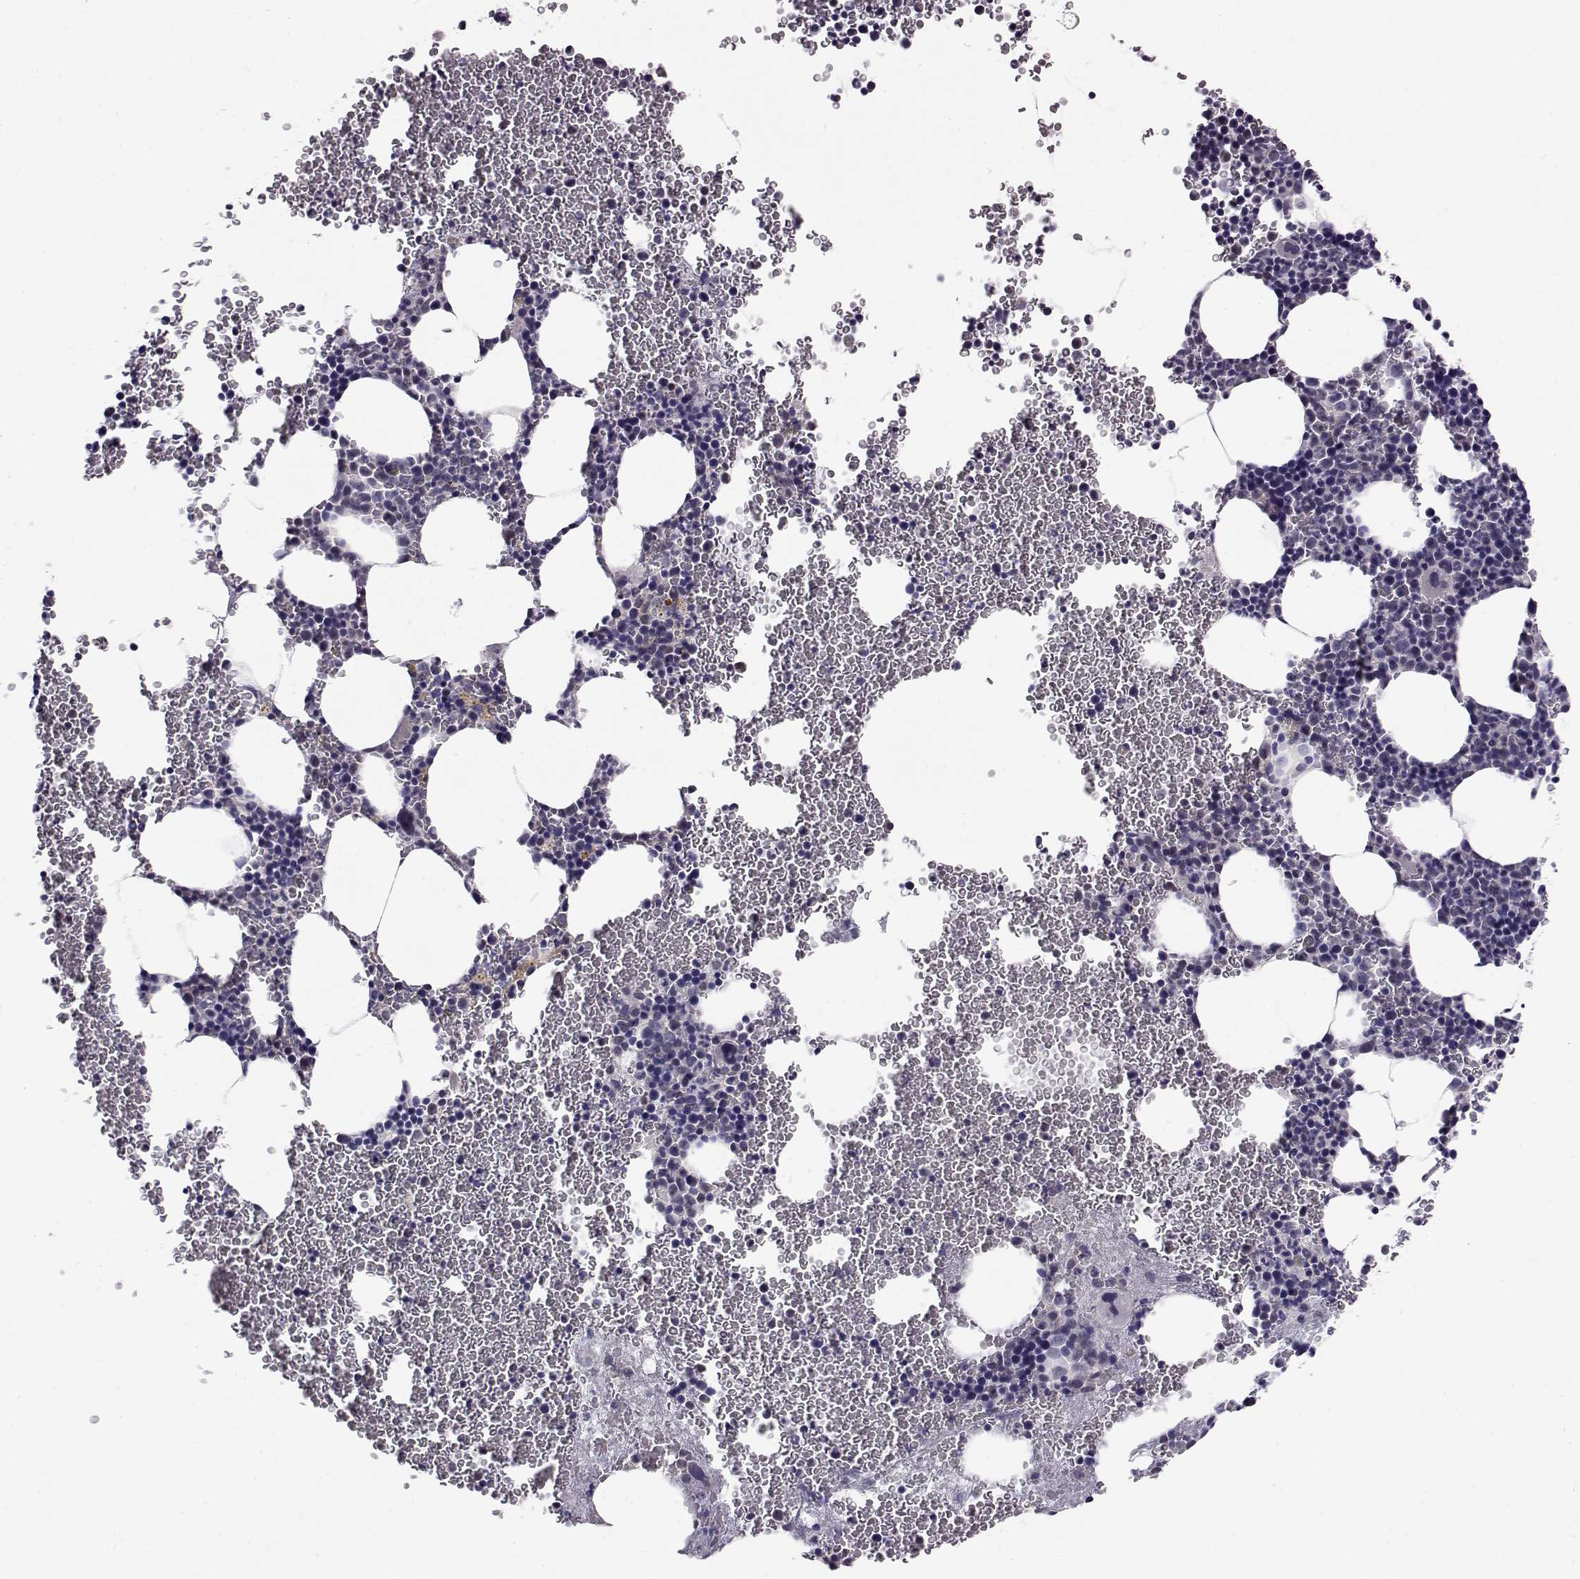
{"staining": {"intensity": "weak", "quantity": "<25%", "location": "cytoplasmic/membranous"}, "tissue": "bone marrow", "cell_type": "Hematopoietic cells", "image_type": "normal", "snomed": [{"axis": "morphology", "description": "Normal tissue, NOS"}, {"axis": "topography", "description": "Bone marrow"}], "caption": "IHC of benign human bone marrow demonstrates no expression in hematopoietic cells. (DAB (3,3'-diaminobenzidine) IHC, high magnification).", "gene": "PEX5L", "patient": {"sex": "male", "age": 50}}